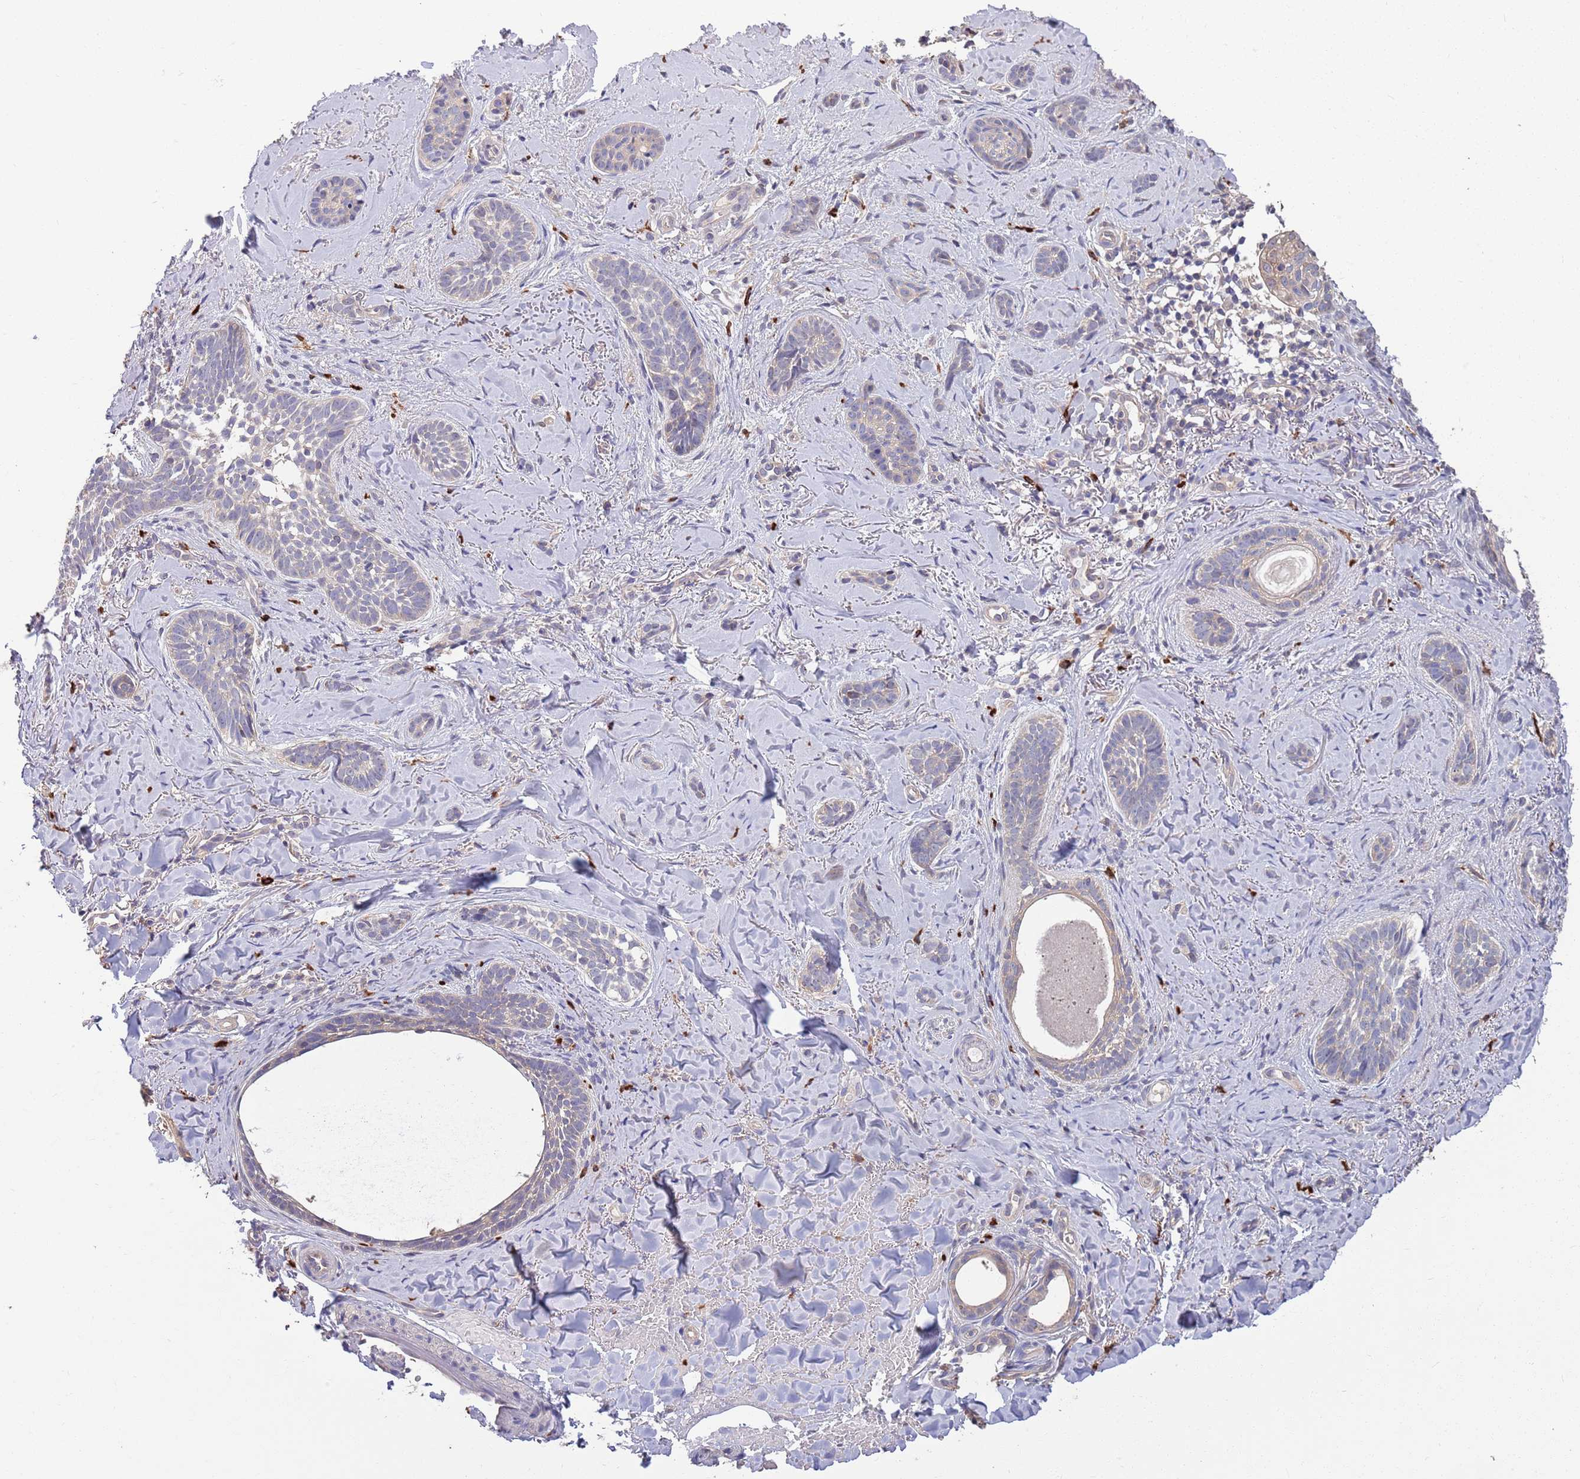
{"staining": {"intensity": "negative", "quantity": "none", "location": "none"}, "tissue": "skin cancer", "cell_type": "Tumor cells", "image_type": "cancer", "snomed": [{"axis": "morphology", "description": "Basal cell carcinoma"}, {"axis": "topography", "description": "Skin"}], "caption": "There is no significant staining in tumor cells of skin cancer.", "gene": "MARVELD2", "patient": {"sex": "female", "age": 55}}